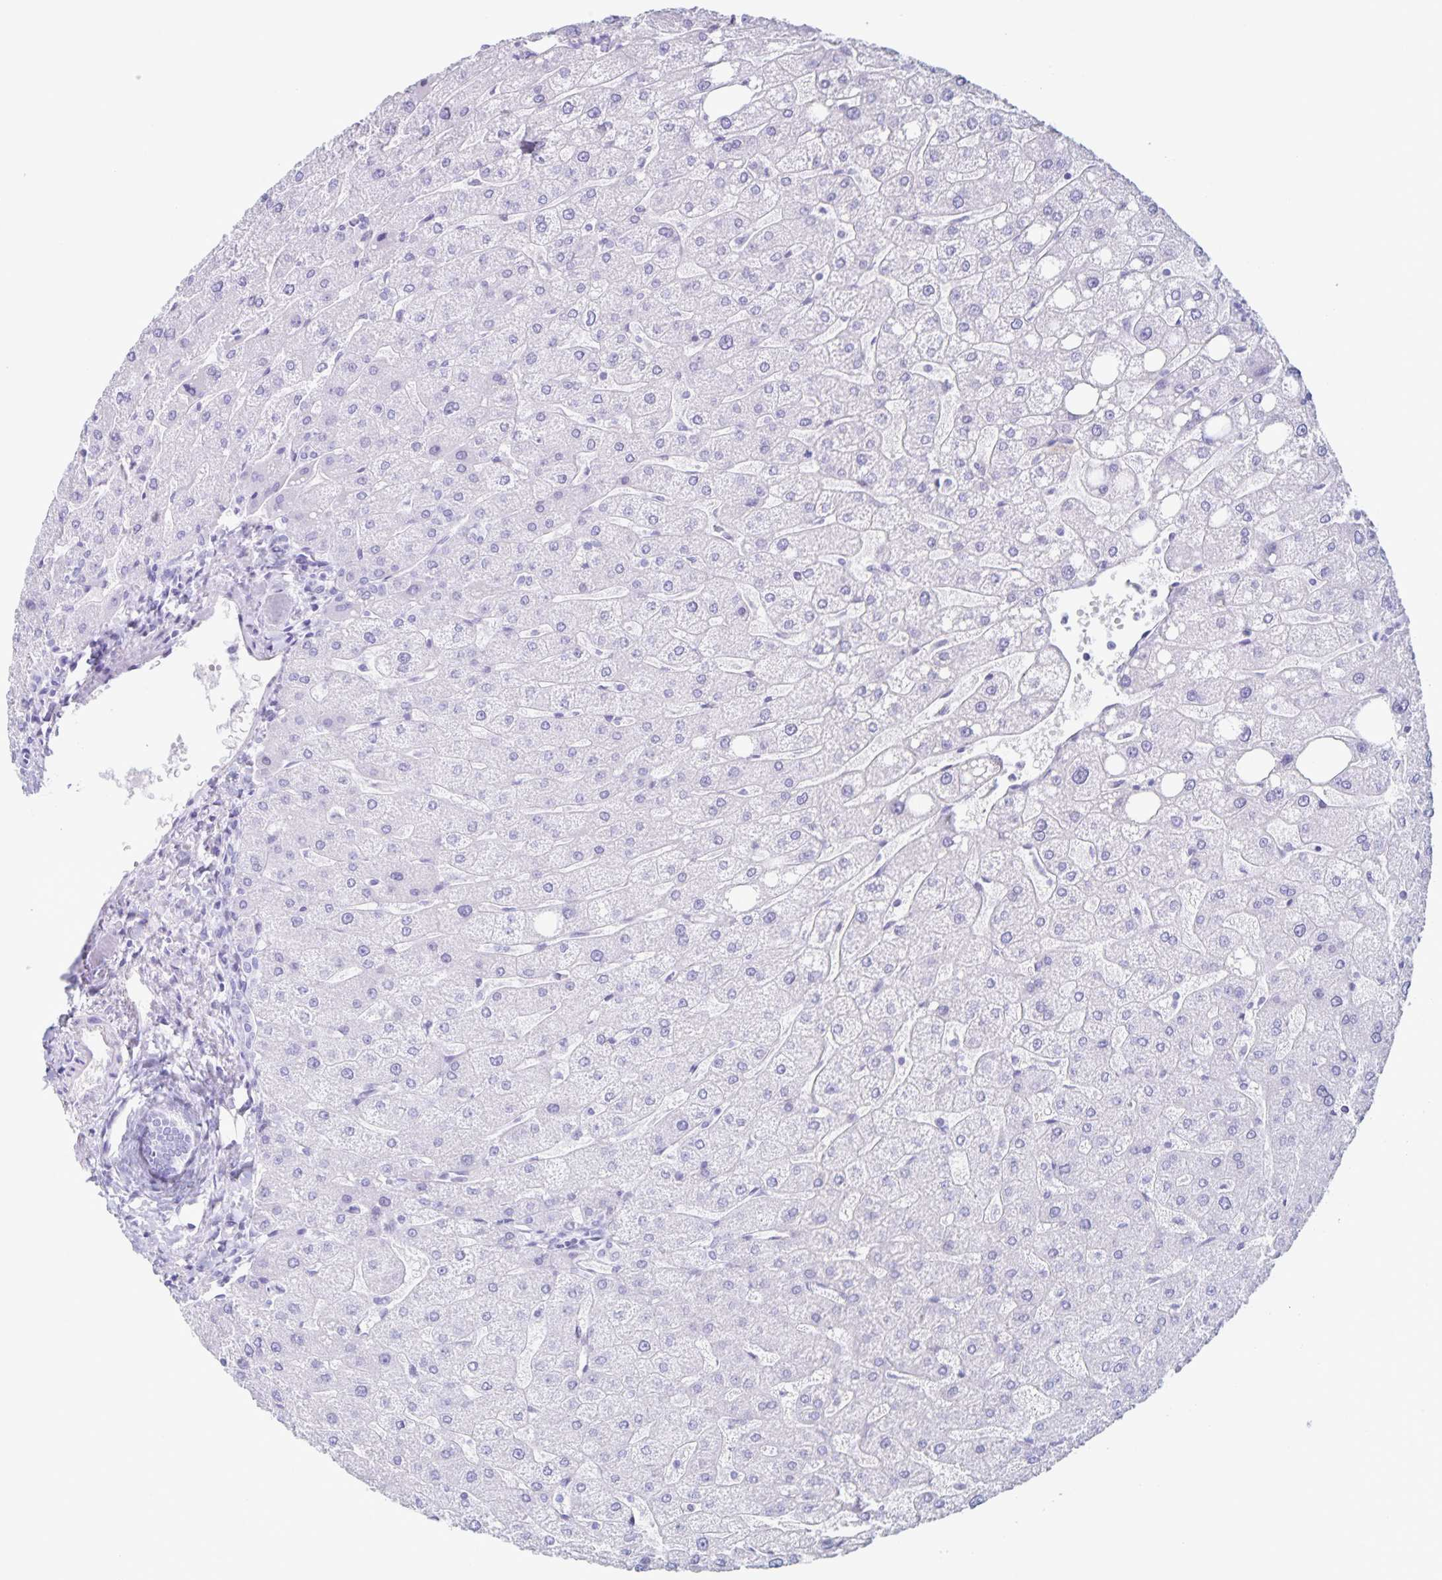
{"staining": {"intensity": "negative", "quantity": "none", "location": "none"}, "tissue": "liver", "cell_type": "Cholangiocytes", "image_type": "normal", "snomed": [{"axis": "morphology", "description": "Normal tissue, NOS"}, {"axis": "topography", "description": "Liver"}], "caption": "The image displays no staining of cholangiocytes in normal liver.", "gene": "C12orf56", "patient": {"sex": "male", "age": 67}}